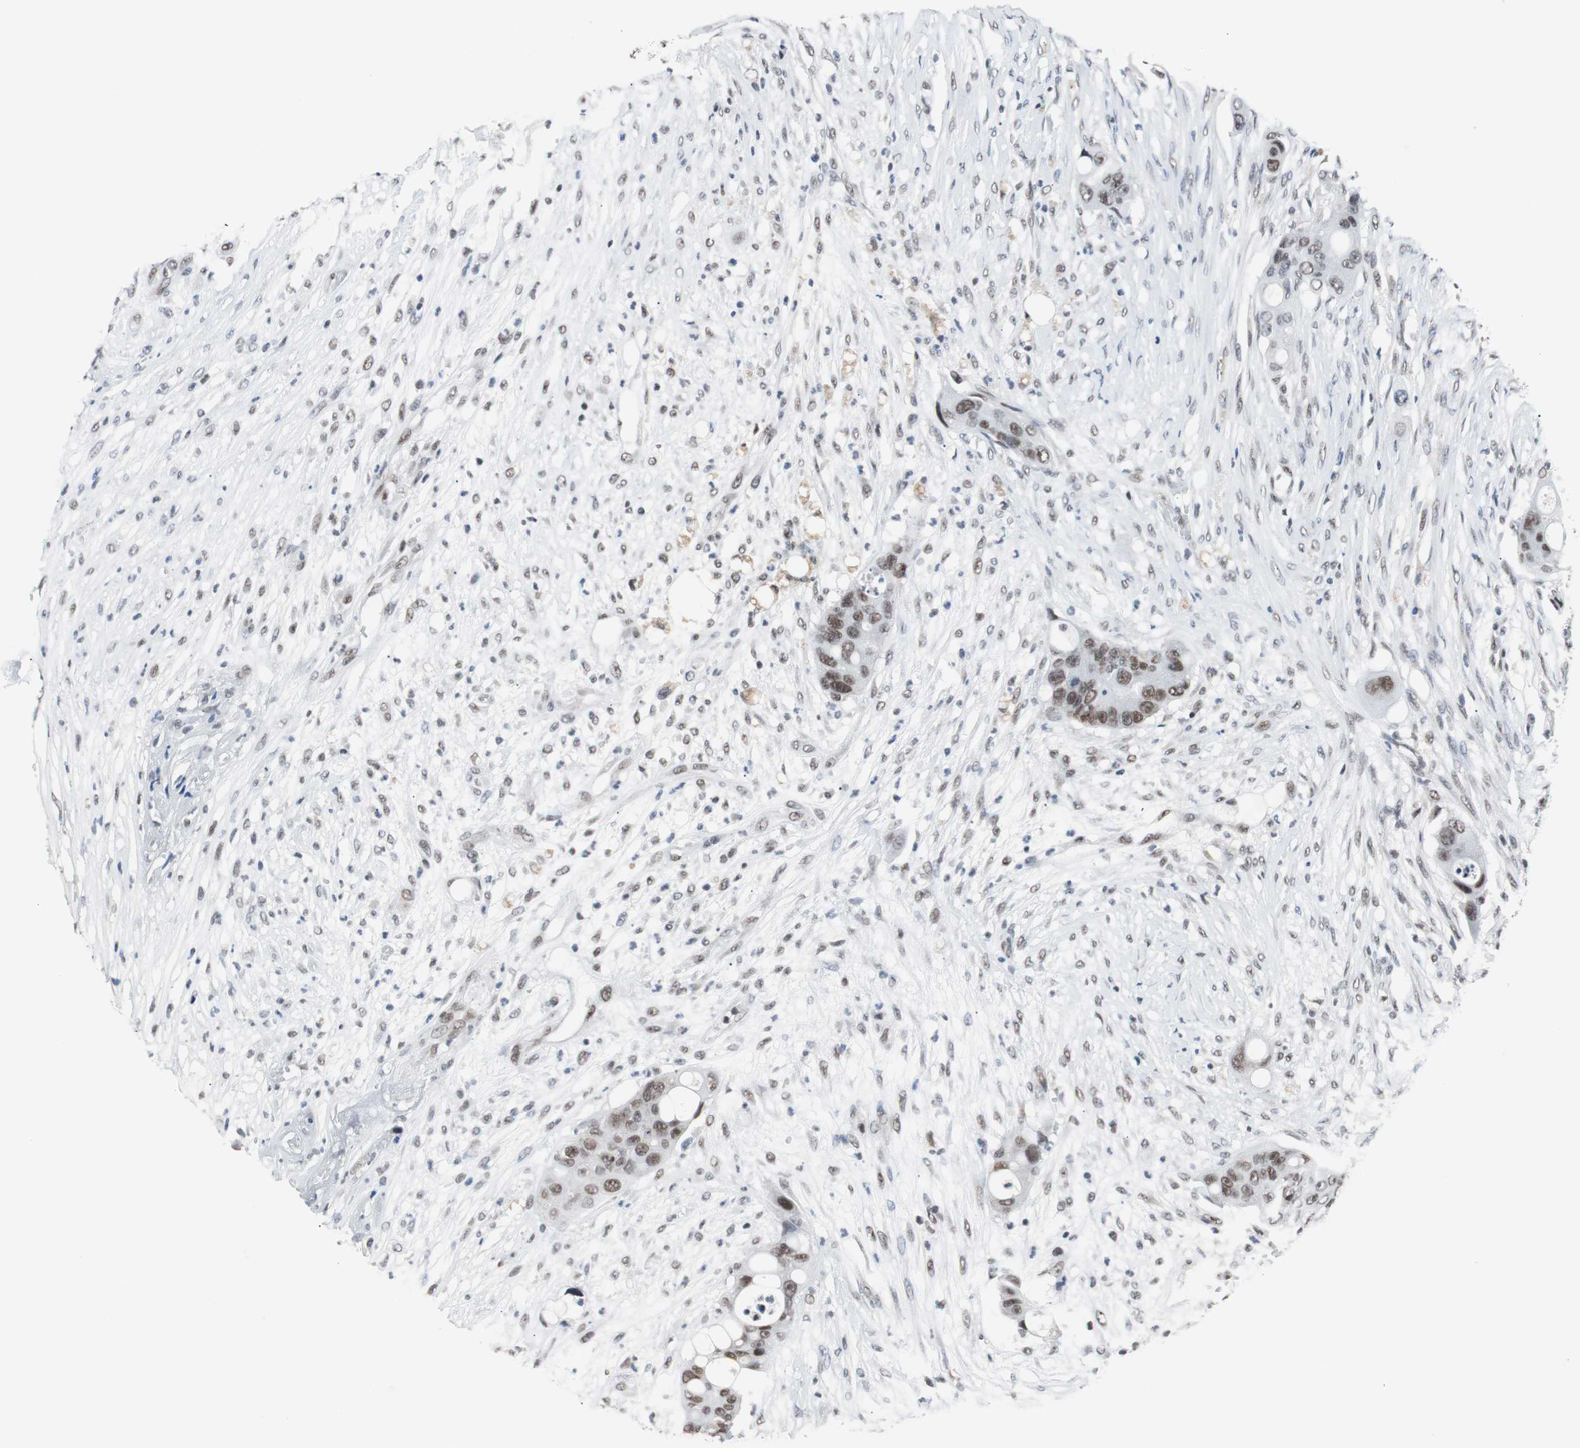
{"staining": {"intensity": "moderate", "quantity": ">75%", "location": "nuclear"}, "tissue": "colorectal cancer", "cell_type": "Tumor cells", "image_type": "cancer", "snomed": [{"axis": "morphology", "description": "Adenocarcinoma, NOS"}, {"axis": "topography", "description": "Colon"}], "caption": "Tumor cells reveal medium levels of moderate nuclear expression in about >75% of cells in colorectal cancer (adenocarcinoma).", "gene": "TAF7", "patient": {"sex": "female", "age": 57}}